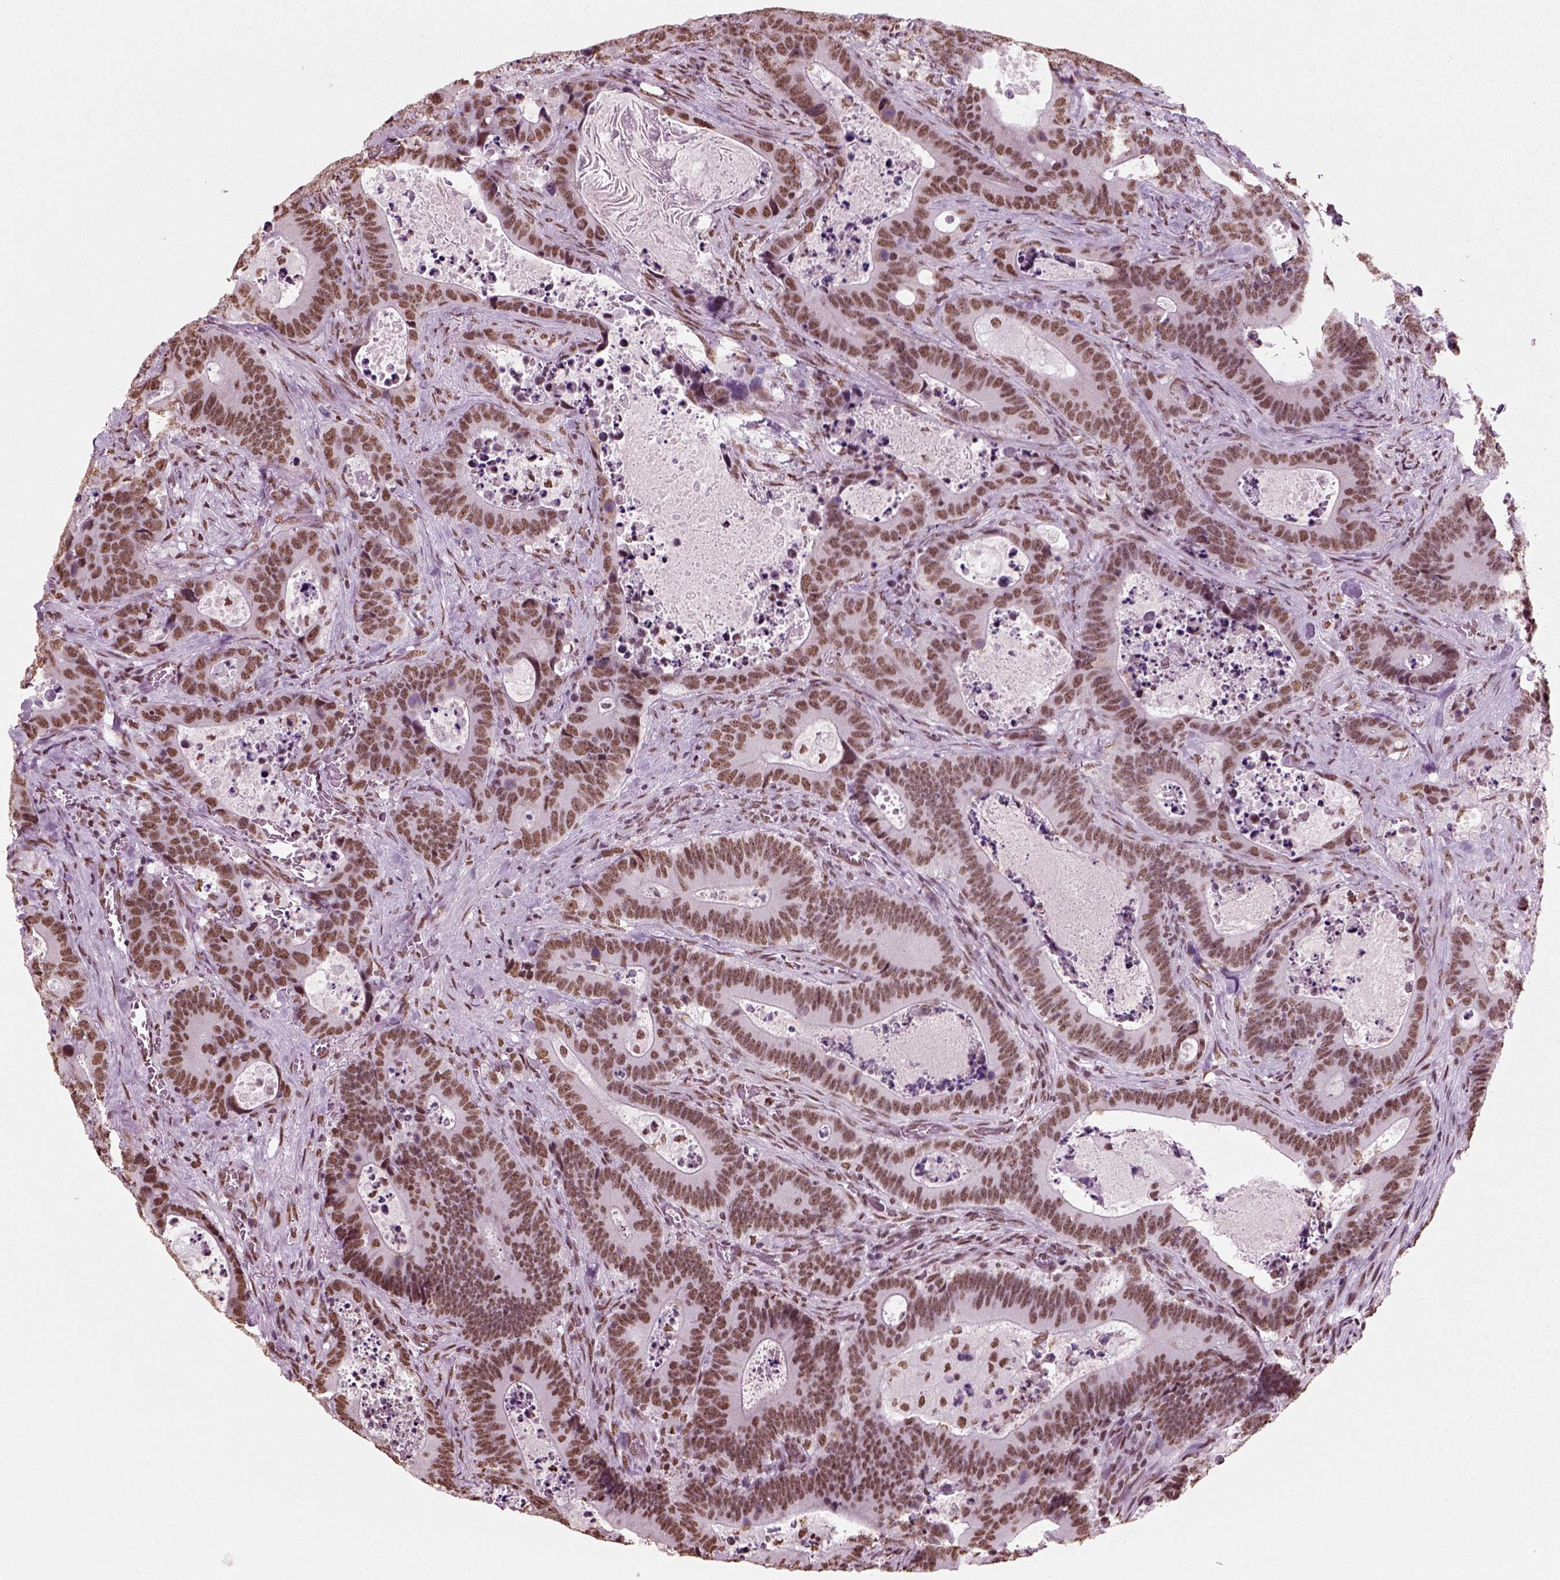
{"staining": {"intensity": "moderate", "quantity": ">75%", "location": "nuclear"}, "tissue": "colorectal cancer", "cell_type": "Tumor cells", "image_type": "cancer", "snomed": [{"axis": "morphology", "description": "Adenocarcinoma, NOS"}, {"axis": "topography", "description": "Colon"}], "caption": "An image showing moderate nuclear positivity in approximately >75% of tumor cells in adenocarcinoma (colorectal), as visualized by brown immunohistochemical staining.", "gene": "POLR1H", "patient": {"sex": "female", "age": 82}}